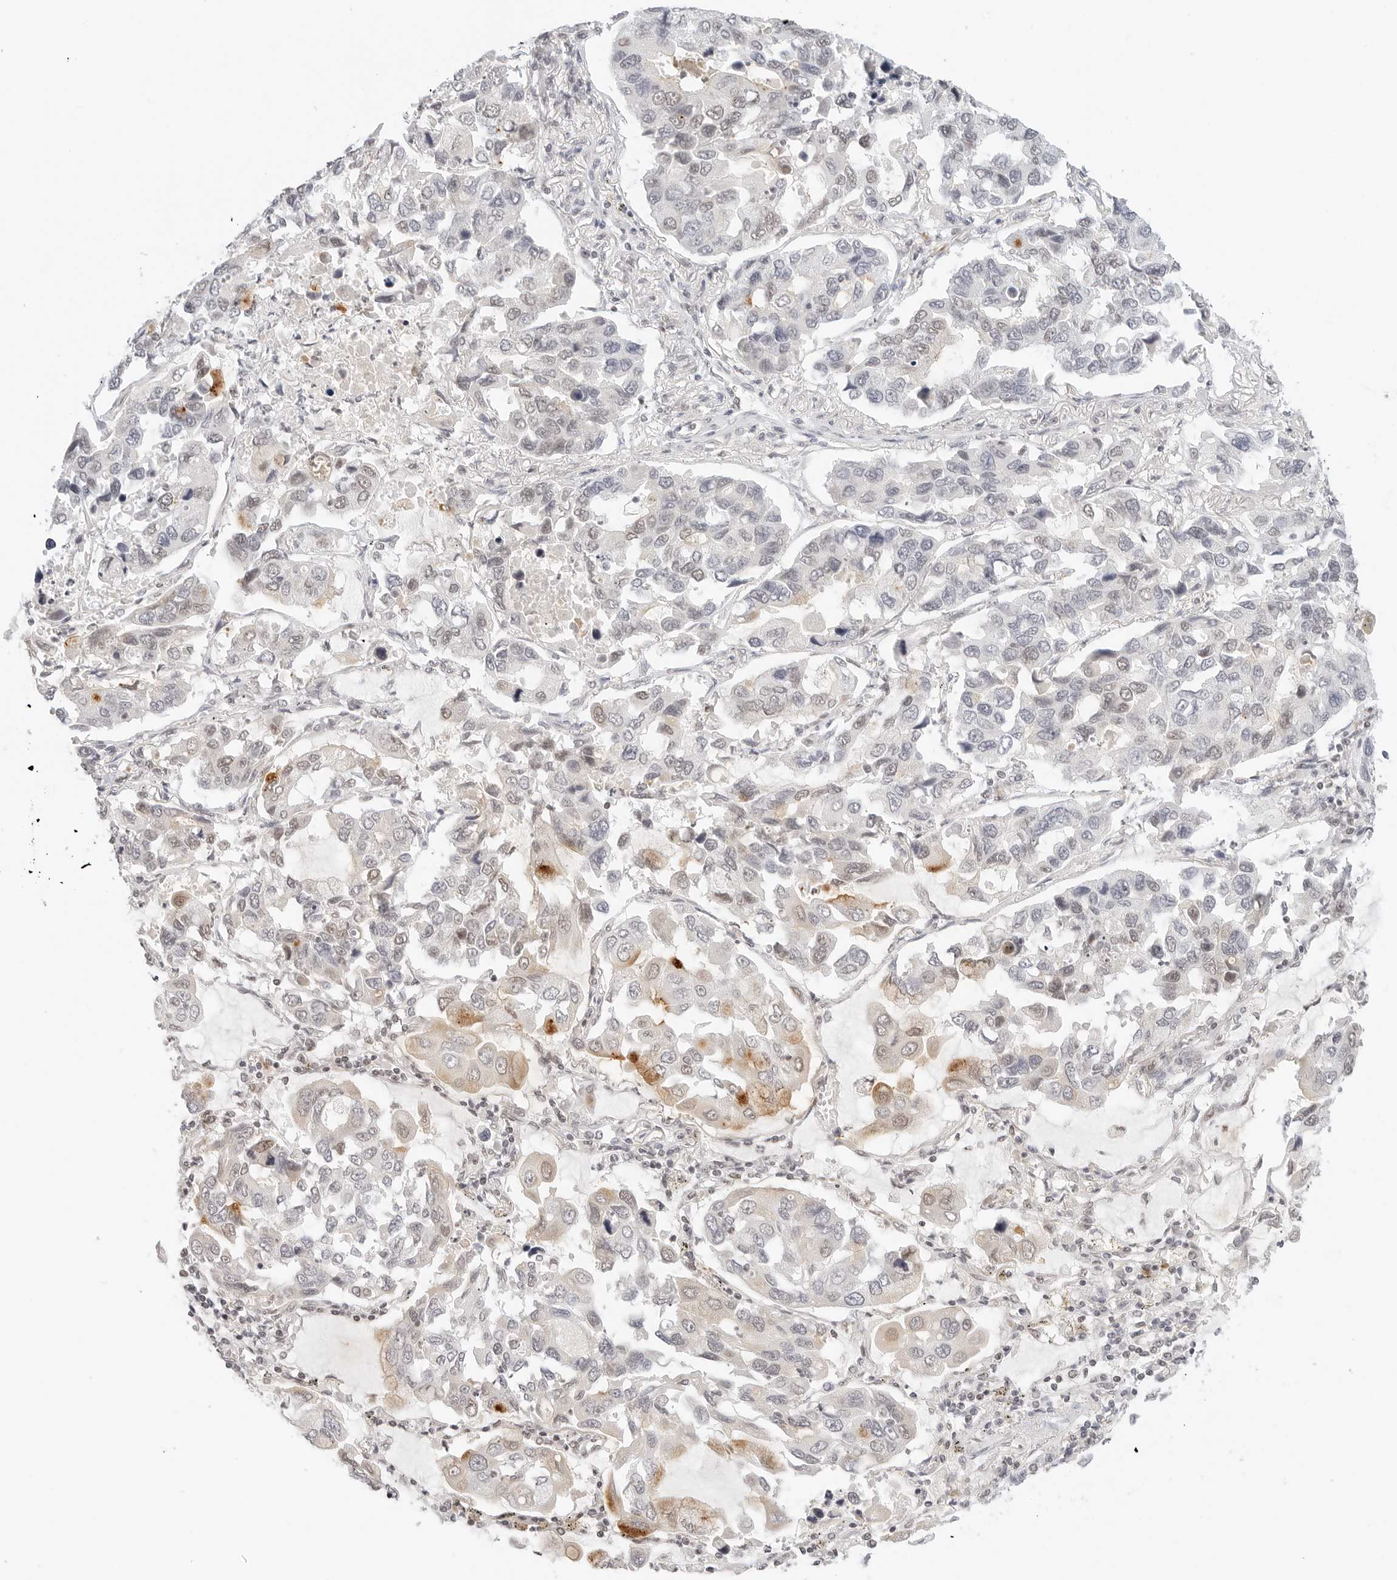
{"staining": {"intensity": "moderate", "quantity": "<25%", "location": "cytoplasmic/membranous,nuclear"}, "tissue": "lung cancer", "cell_type": "Tumor cells", "image_type": "cancer", "snomed": [{"axis": "morphology", "description": "Adenocarcinoma, NOS"}, {"axis": "topography", "description": "Lung"}], "caption": "A histopathology image of adenocarcinoma (lung) stained for a protein displays moderate cytoplasmic/membranous and nuclear brown staining in tumor cells.", "gene": "NEO1", "patient": {"sex": "male", "age": 64}}